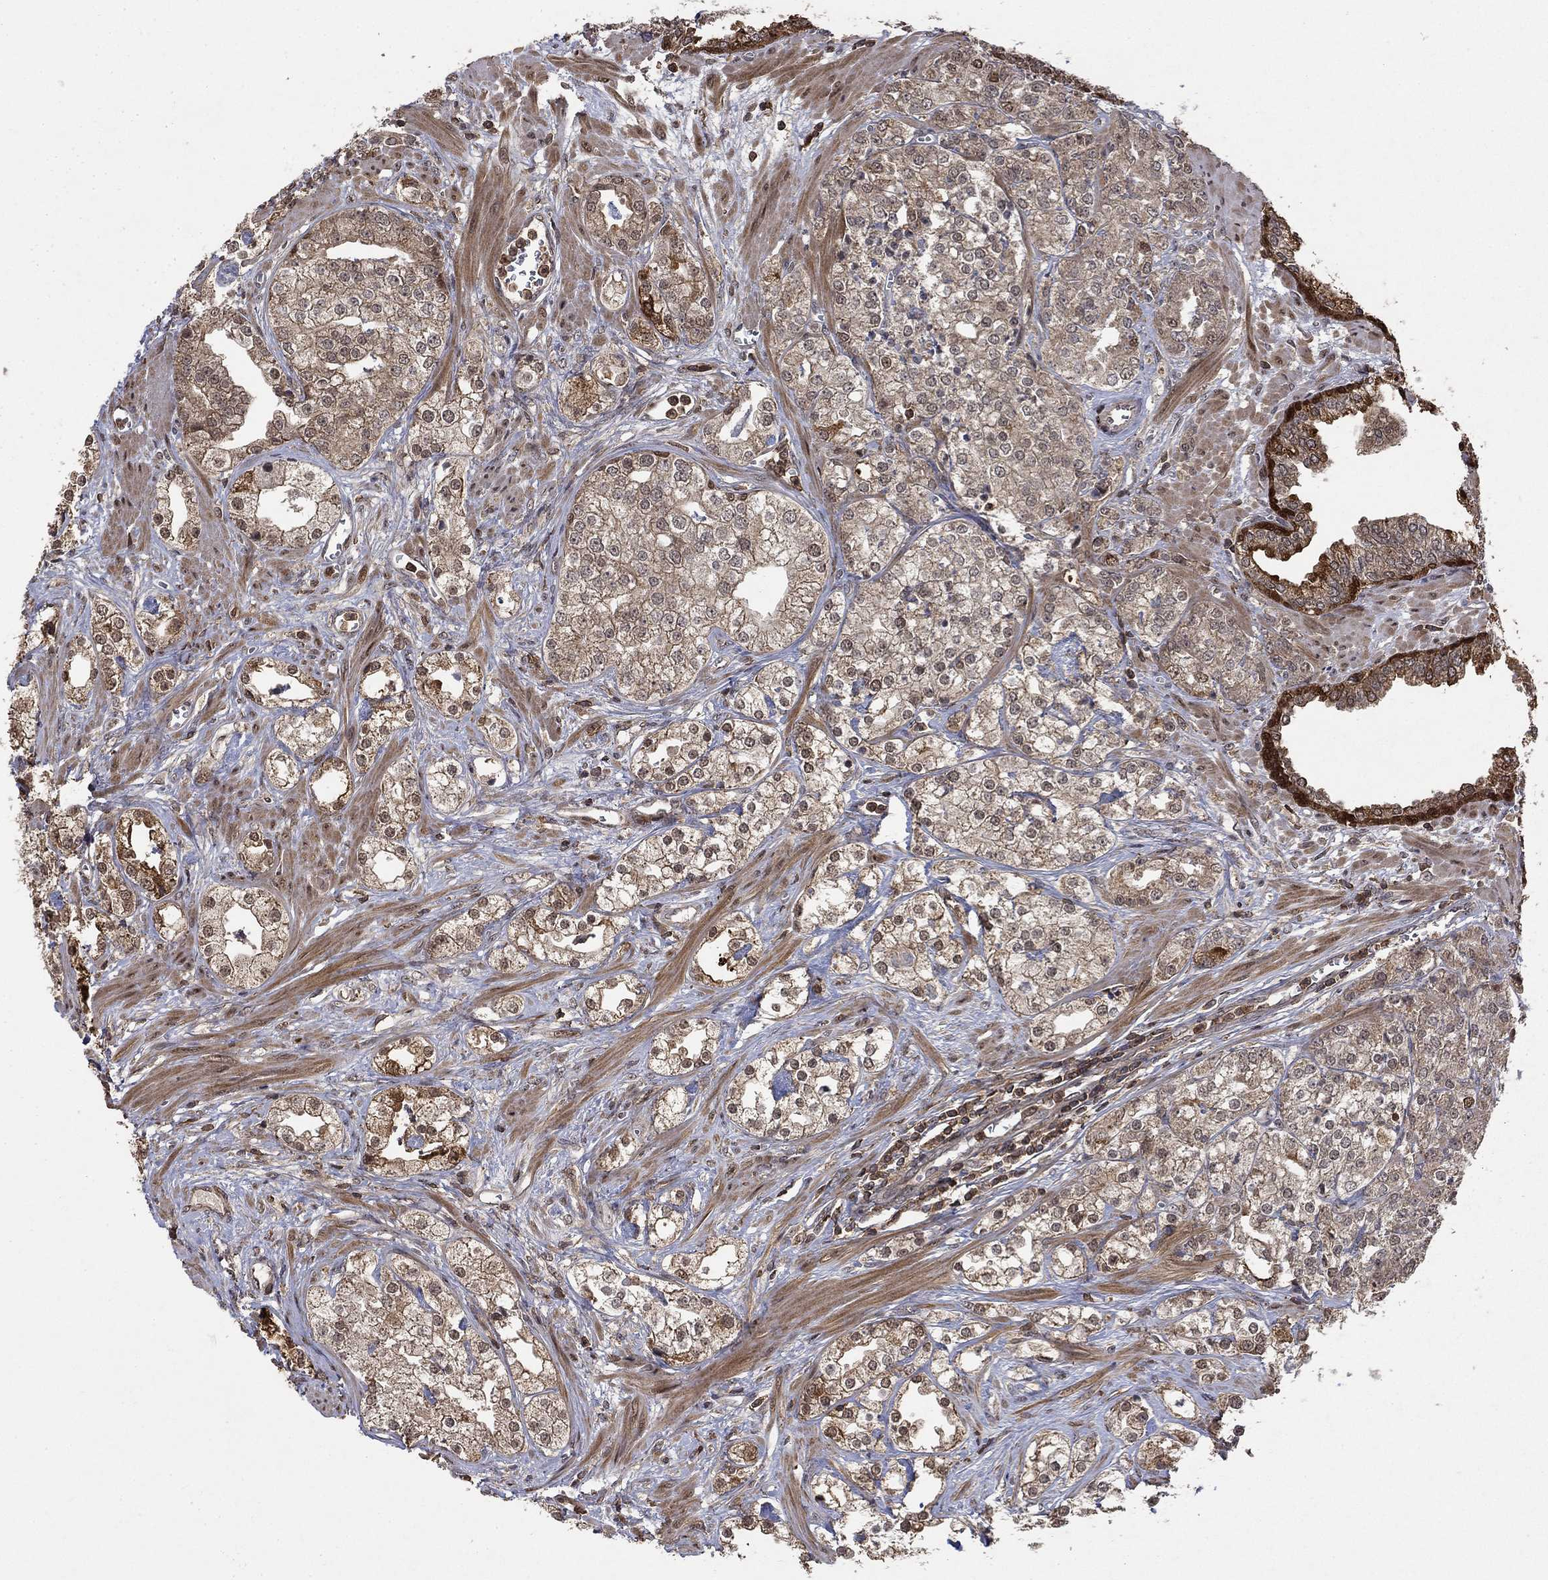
{"staining": {"intensity": "weak", "quantity": "25%-75%", "location": "cytoplasmic/membranous,nuclear"}, "tissue": "prostate cancer", "cell_type": "Tumor cells", "image_type": "cancer", "snomed": [{"axis": "morphology", "description": "Adenocarcinoma, NOS"}, {"axis": "topography", "description": "Prostate and seminal vesicle, NOS"}, {"axis": "topography", "description": "Prostate"}], "caption": "Weak cytoplasmic/membranous and nuclear protein staining is identified in about 25%-75% of tumor cells in adenocarcinoma (prostate).", "gene": "CCDC66", "patient": {"sex": "male", "age": 62}}